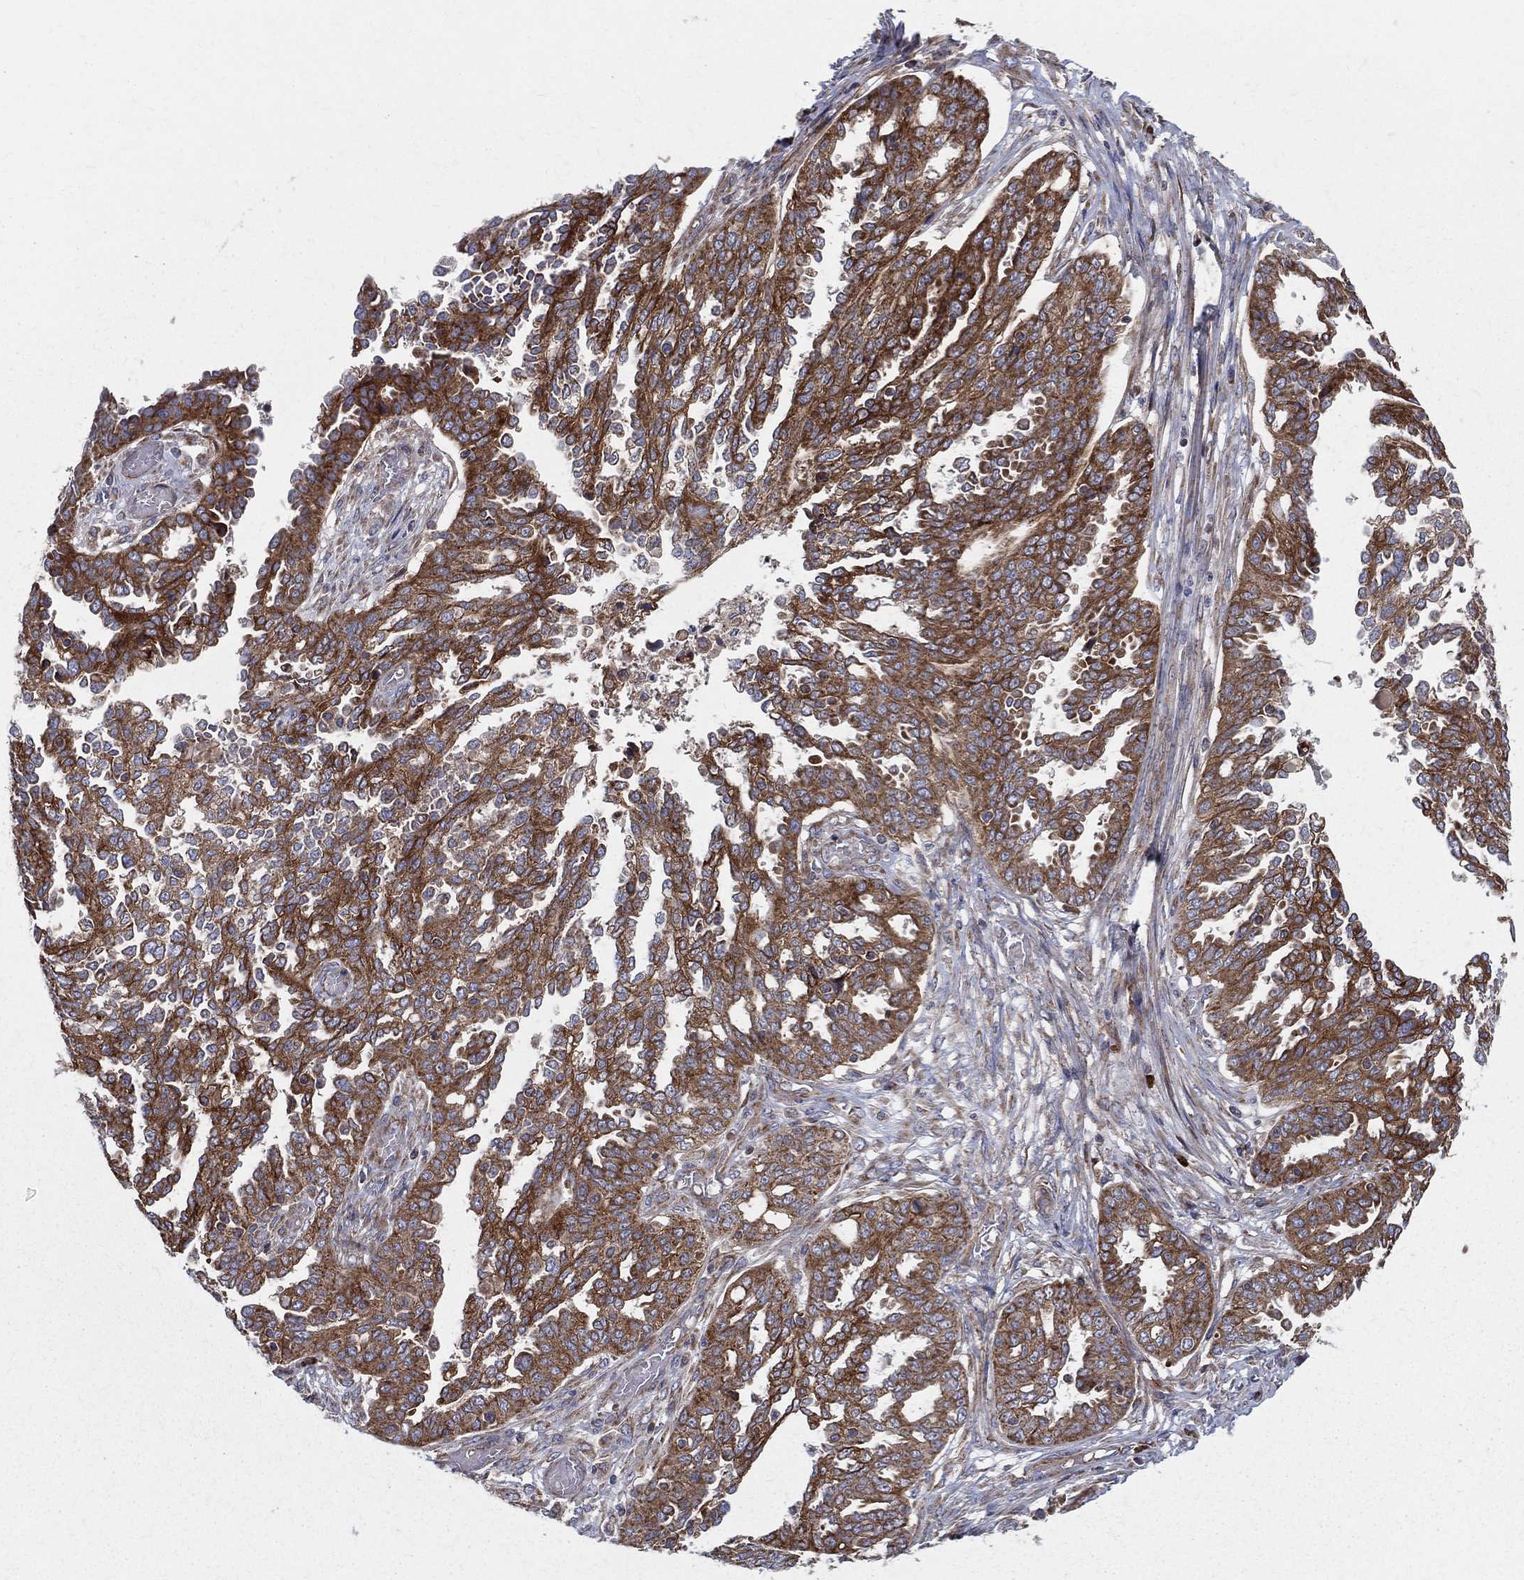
{"staining": {"intensity": "strong", "quantity": ">75%", "location": "cytoplasmic/membranous"}, "tissue": "ovarian cancer", "cell_type": "Tumor cells", "image_type": "cancer", "snomed": [{"axis": "morphology", "description": "Cystadenocarcinoma, serous, NOS"}, {"axis": "topography", "description": "Ovary"}], "caption": "A brown stain highlights strong cytoplasmic/membranous staining of a protein in human serous cystadenocarcinoma (ovarian) tumor cells.", "gene": "MIX23", "patient": {"sex": "female", "age": 67}}